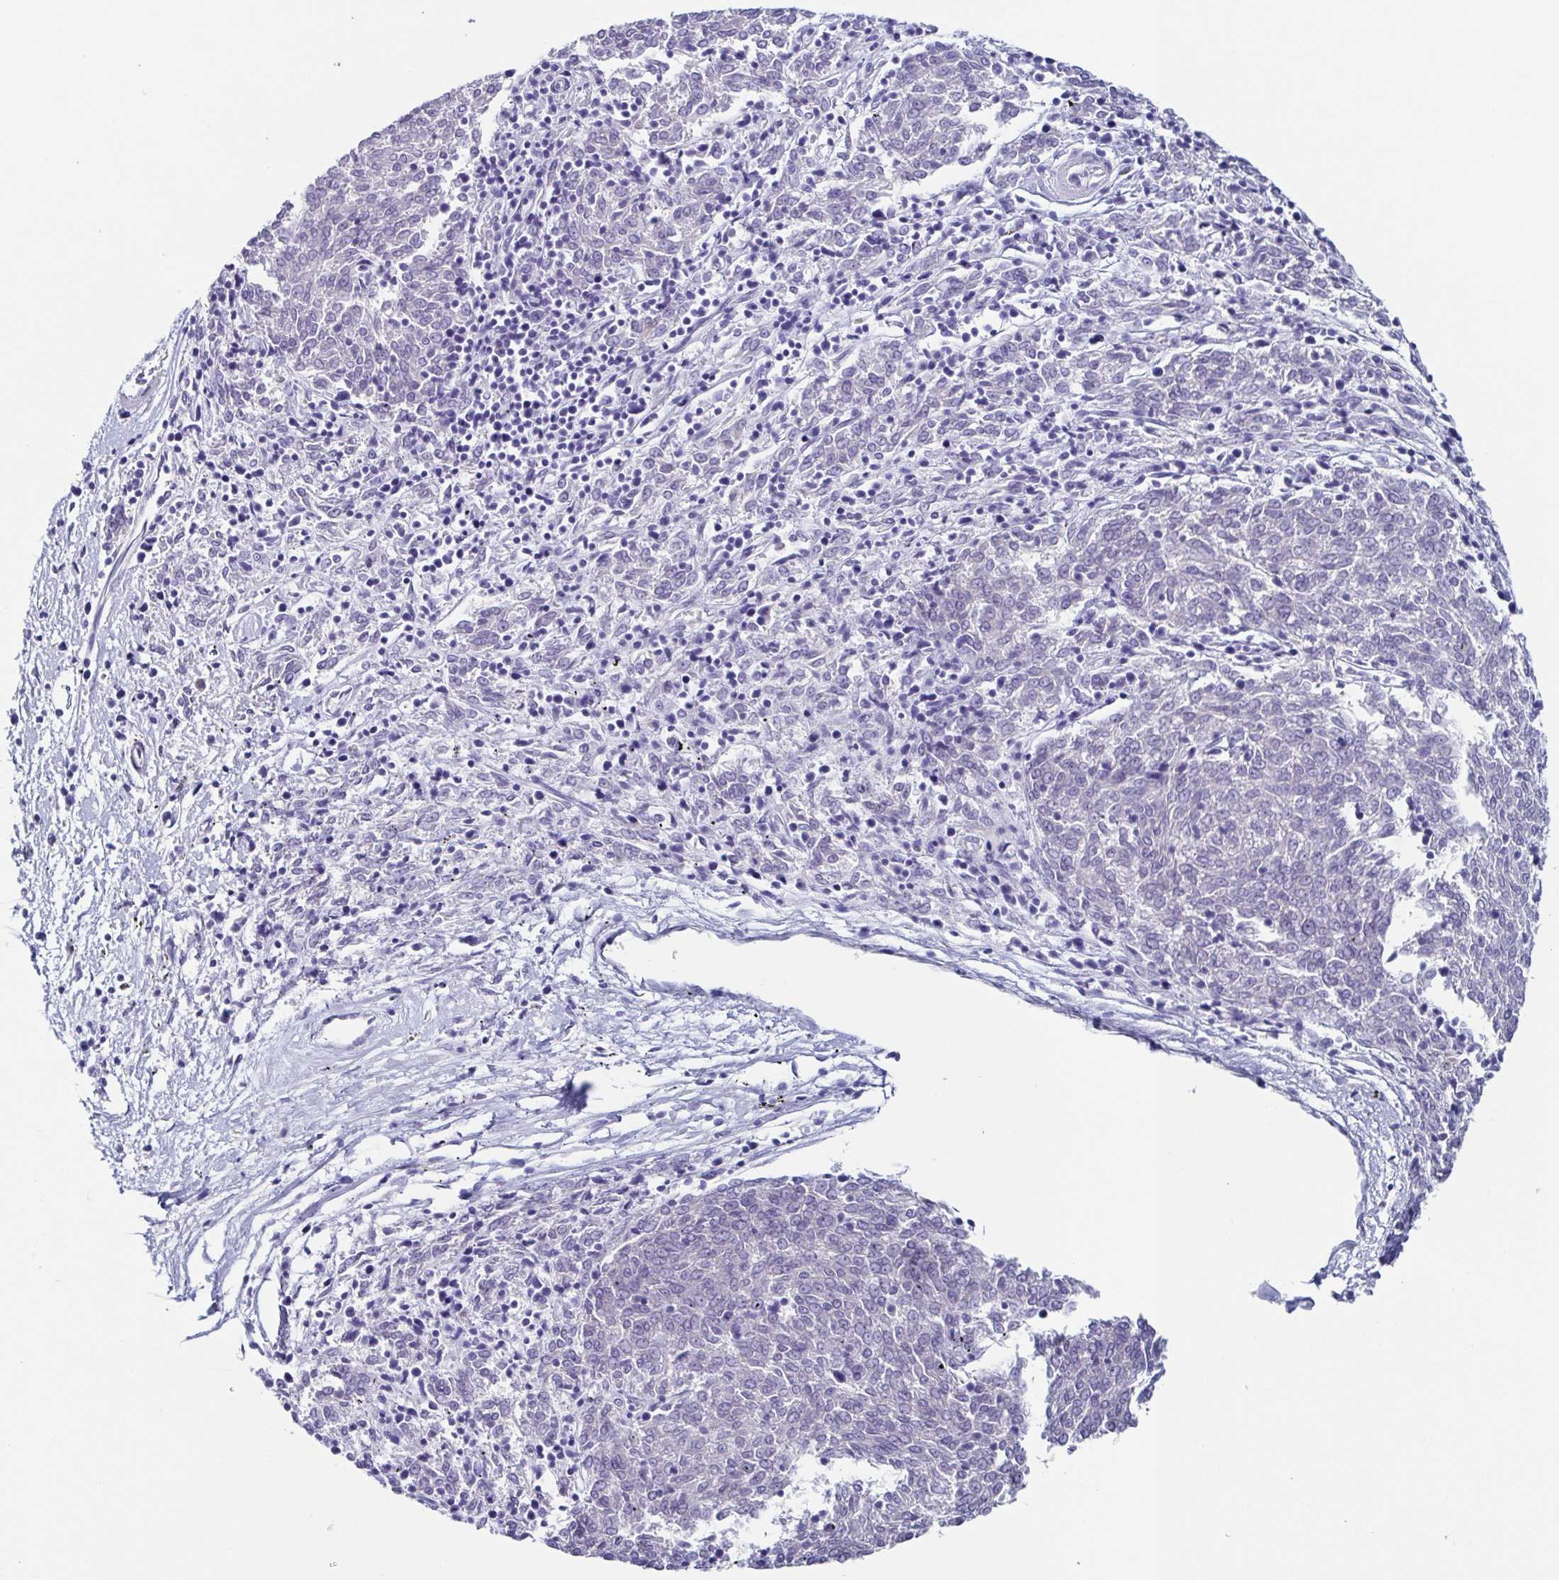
{"staining": {"intensity": "negative", "quantity": "none", "location": "none"}, "tissue": "melanoma", "cell_type": "Tumor cells", "image_type": "cancer", "snomed": [{"axis": "morphology", "description": "Malignant melanoma, NOS"}, {"axis": "topography", "description": "Skin"}], "caption": "Histopathology image shows no significant protein staining in tumor cells of malignant melanoma. (Brightfield microscopy of DAB (3,3'-diaminobenzidine) immunohistochemistry at high magnification).", "gene": "TNNT2", "patient": {"sex": "female", "age": 72}}